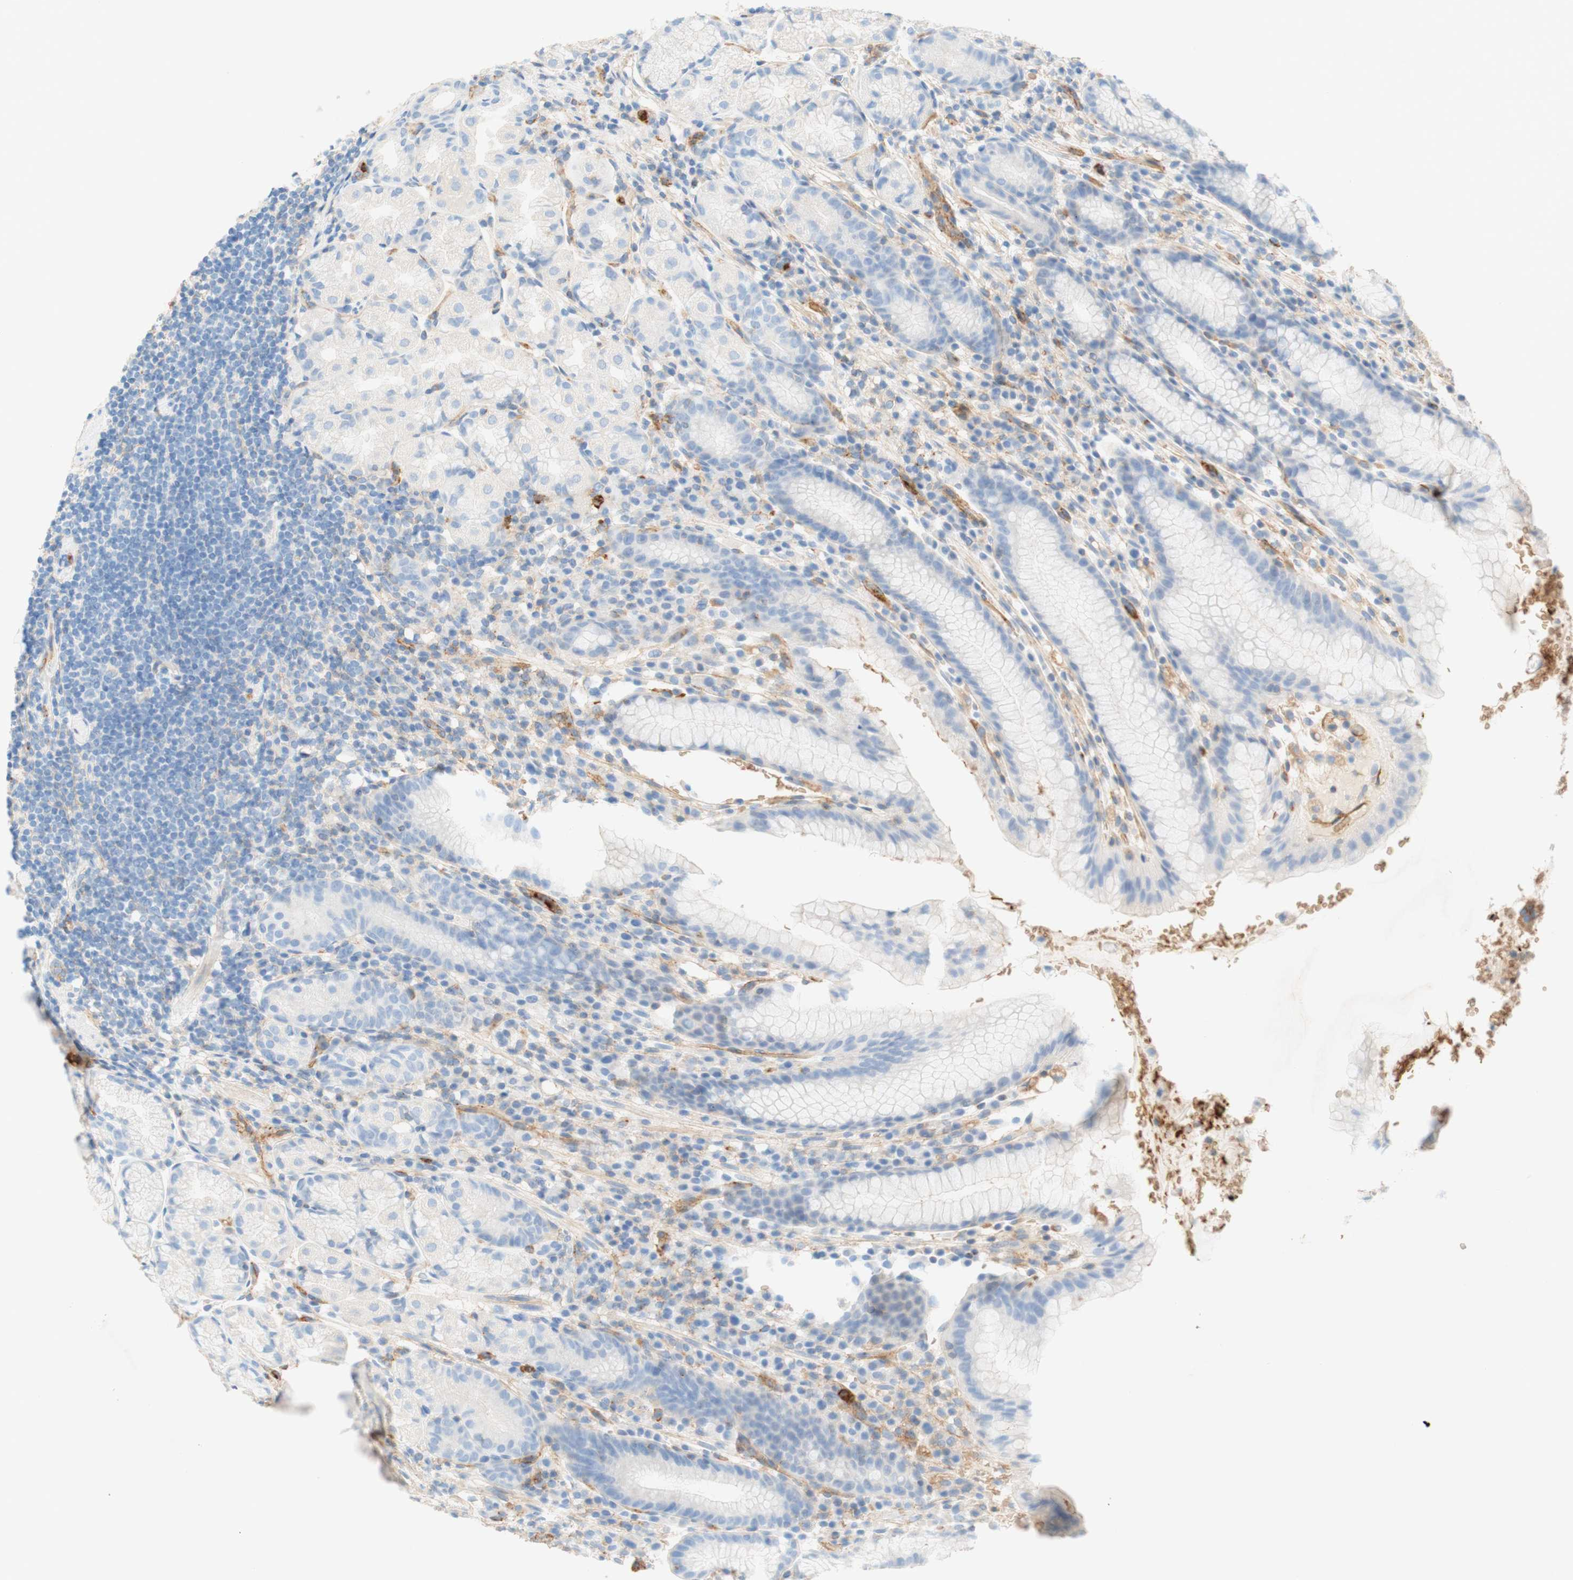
{"staining": {"intensity": "negative", "quantity": "none", "location": "none"}, "tissue": "stomach", "cell_type": "Glandular cells", "image_type": "normal", "snomed": [{"axis": "morphology", "description": "Normal tissue, NOS"}, {"axis": "topography", "description": "Stomach, lower"}], "caption": "High power microscopy micrograph of an IHC photomicrograph of normal stomach, revealing no significant staining in glandular cells. (DAB (3,3'-diaminobenzidine) IHC visualized using brightfield microscopy, high magnification).", "gene": "STOM", "patient": {"sex": "male", "age": 52}}